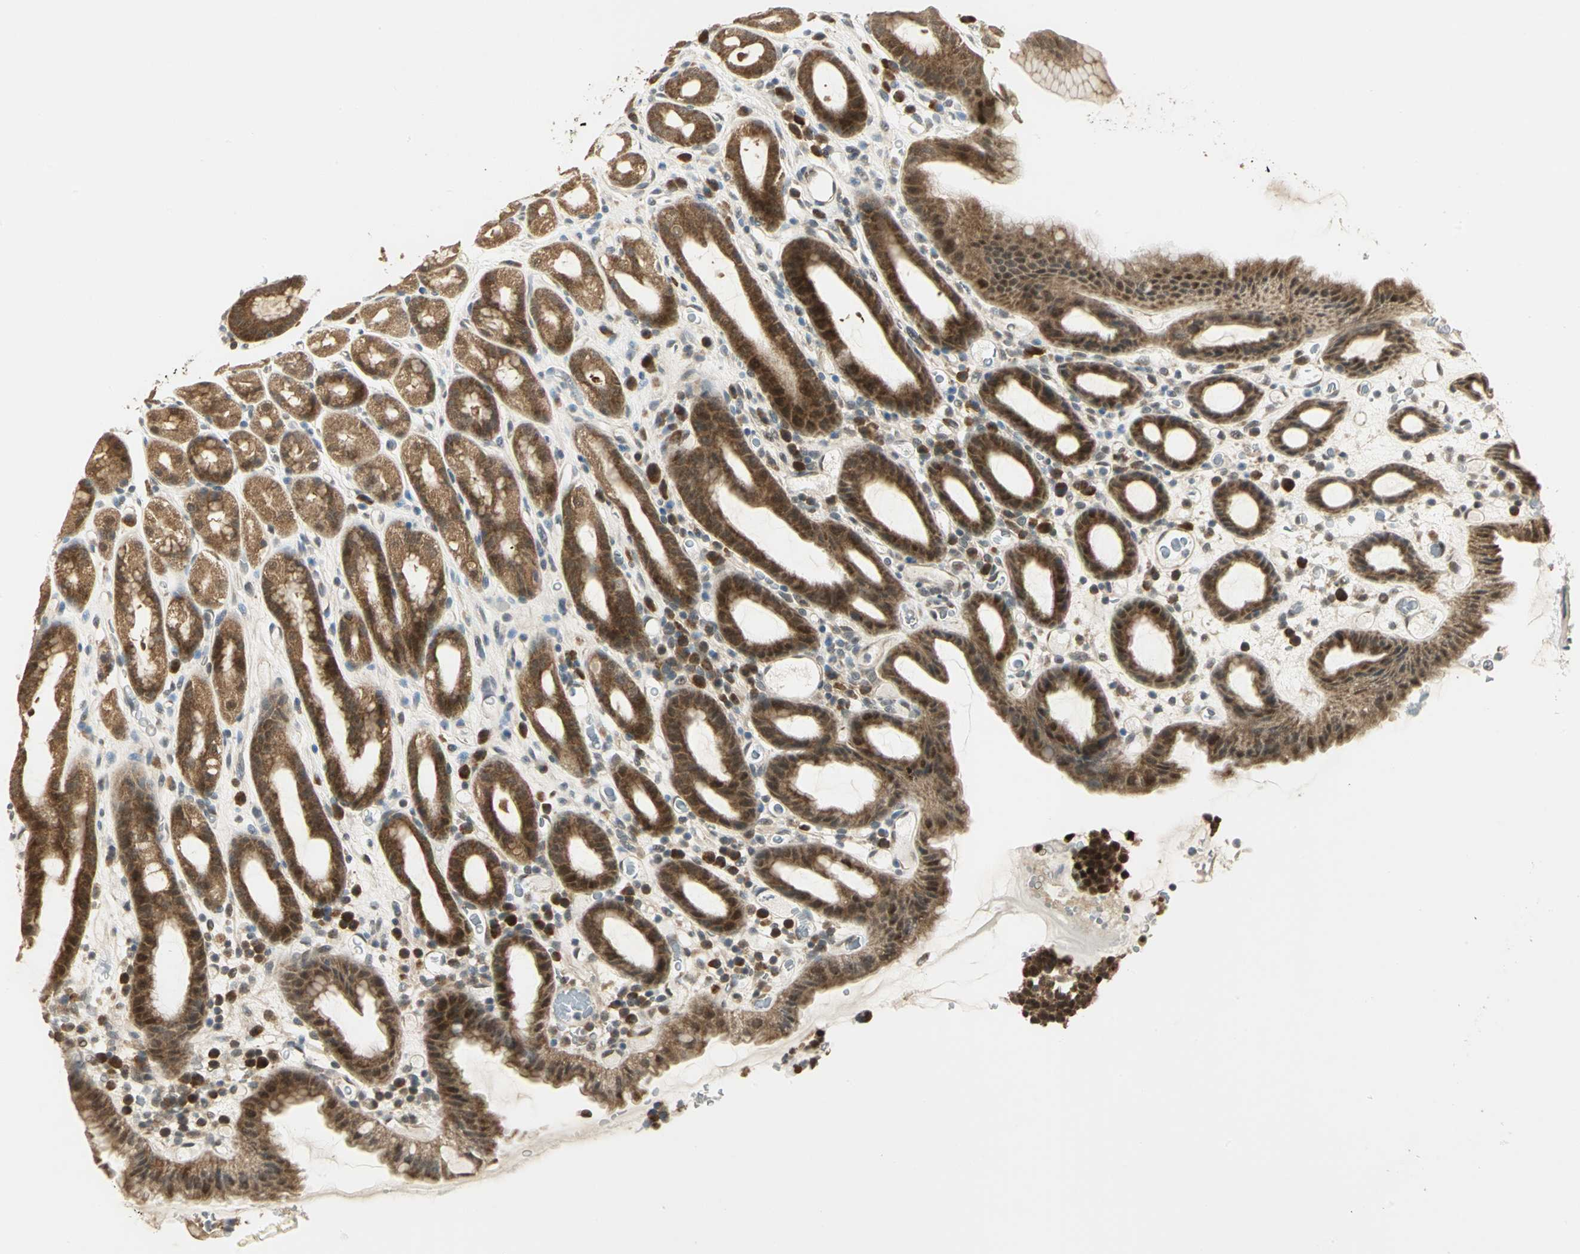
{"staining": {"intensity": "moderate", "quantity": ">75%", "location": "cytoplasmic/membranous,nuclear"}, "tissue": "stomach", "cell_type": "Glandular cells", "image_type": "normal", "snomed": [{"axis": "morphology", "description": "Normal tissue, NOS"}, {"axis": "topography", "description": "Stomach, upper"}], "caption": "Stomach stained for a protein displays moderate cytoplasmic/membranous,nuclear positivity in glandular cells. The protein of interest is stained brown, and the nuclei are stained in blue (DAB IHC with brightfield microscopy, high magnification).", "gene": "PSMC4", "patient": {"sex": "male", "age": 68}}